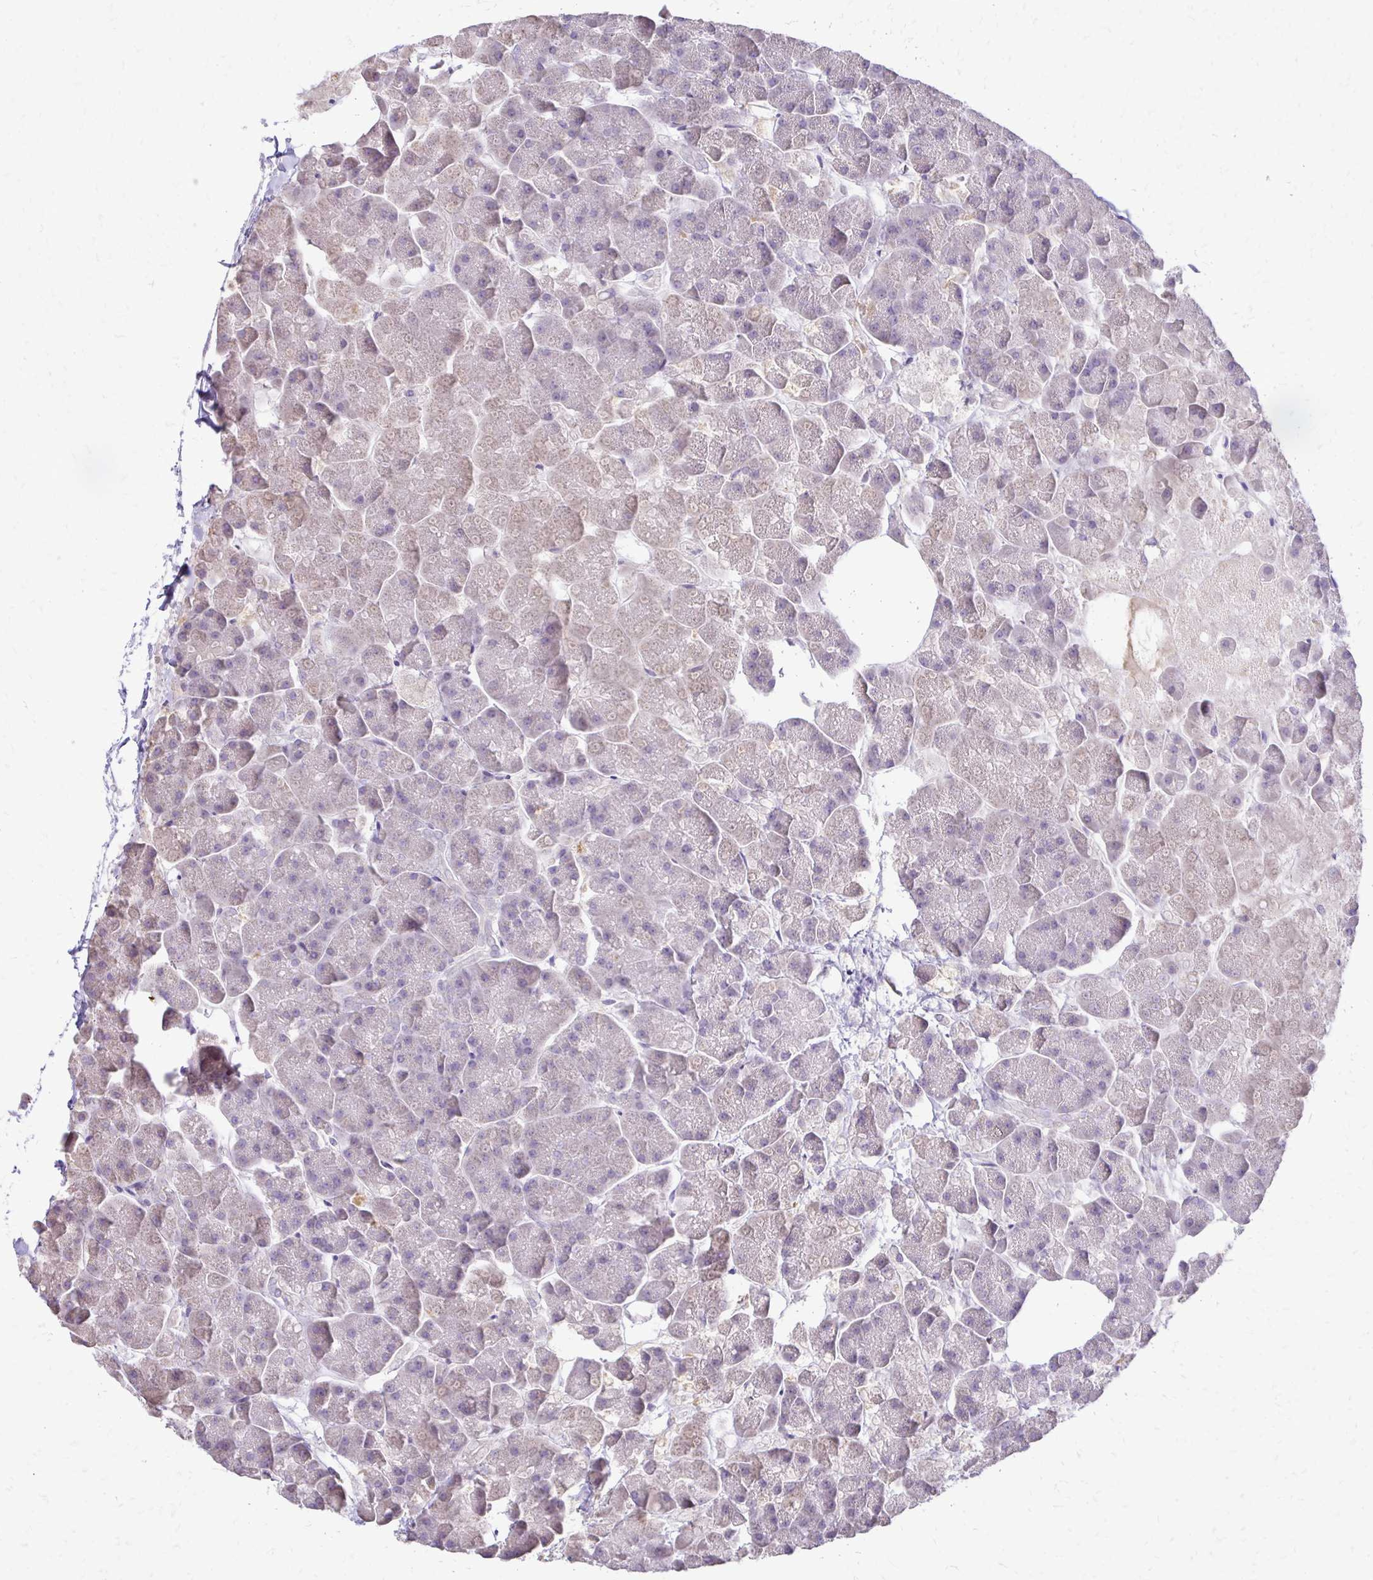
{"staining": {"intensity": "negative", "quantity": "none", "location": "none"}, "tissue": "pancreas", "cell_type": "Exocrine glandular cells", "image_type": "normal", "snomed": [{"axis": "morphology", "description": "Normal tissue, NOS"}, {"axis": "topography", "description": "Pancreas"}, {"axis": "topography", "description": "Peripheral nerve tissue"}], "caption": "Immunohistochemical staining of unremarkable pancreas shows no significant expression in exocrine glandular cells.", "gene": "ALPG", "patient": {"sex": "male", "age": 54}}